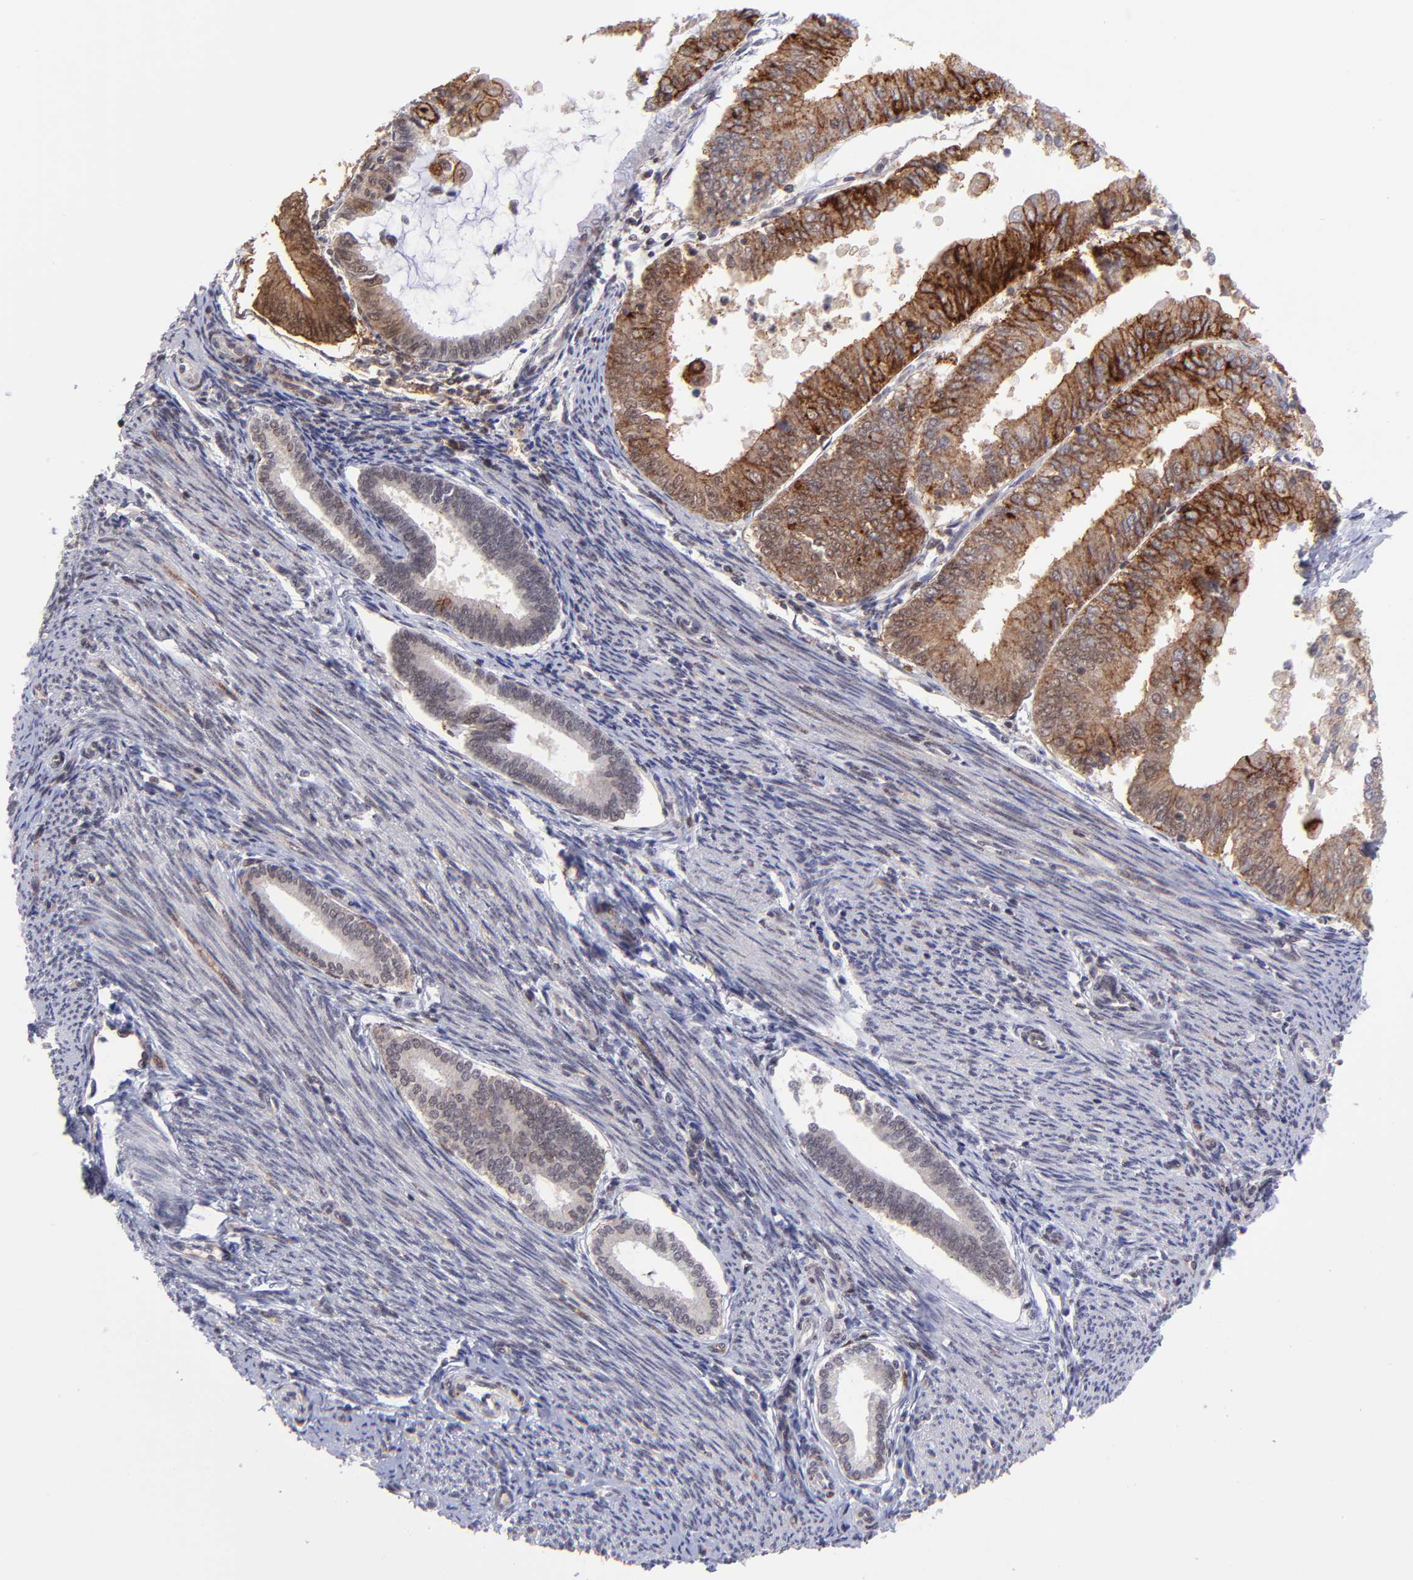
{"staining": {"intensity": "moderate", "quantity": ">75%", "location": "cytoplasmic/membranous"}, "tissue": "endometrial cancer", "cell_type": "Tumor cells", "image_type": "cancer", "snomed": [{"axis": "morphology", "description": "Adenocarcinoma, NOS"}, {"axis": "topography", "description": "Endometrium"}], "caption": "Immunohistochemistry (IHC) of human endometrial cancer (adenocarcinoma) shows medium levels of moderate cytoplasmic/membranous positivity in about >75% of tumor cells.", "gene": "SOX6", "patient": {"sex": "female", "age": 79}}